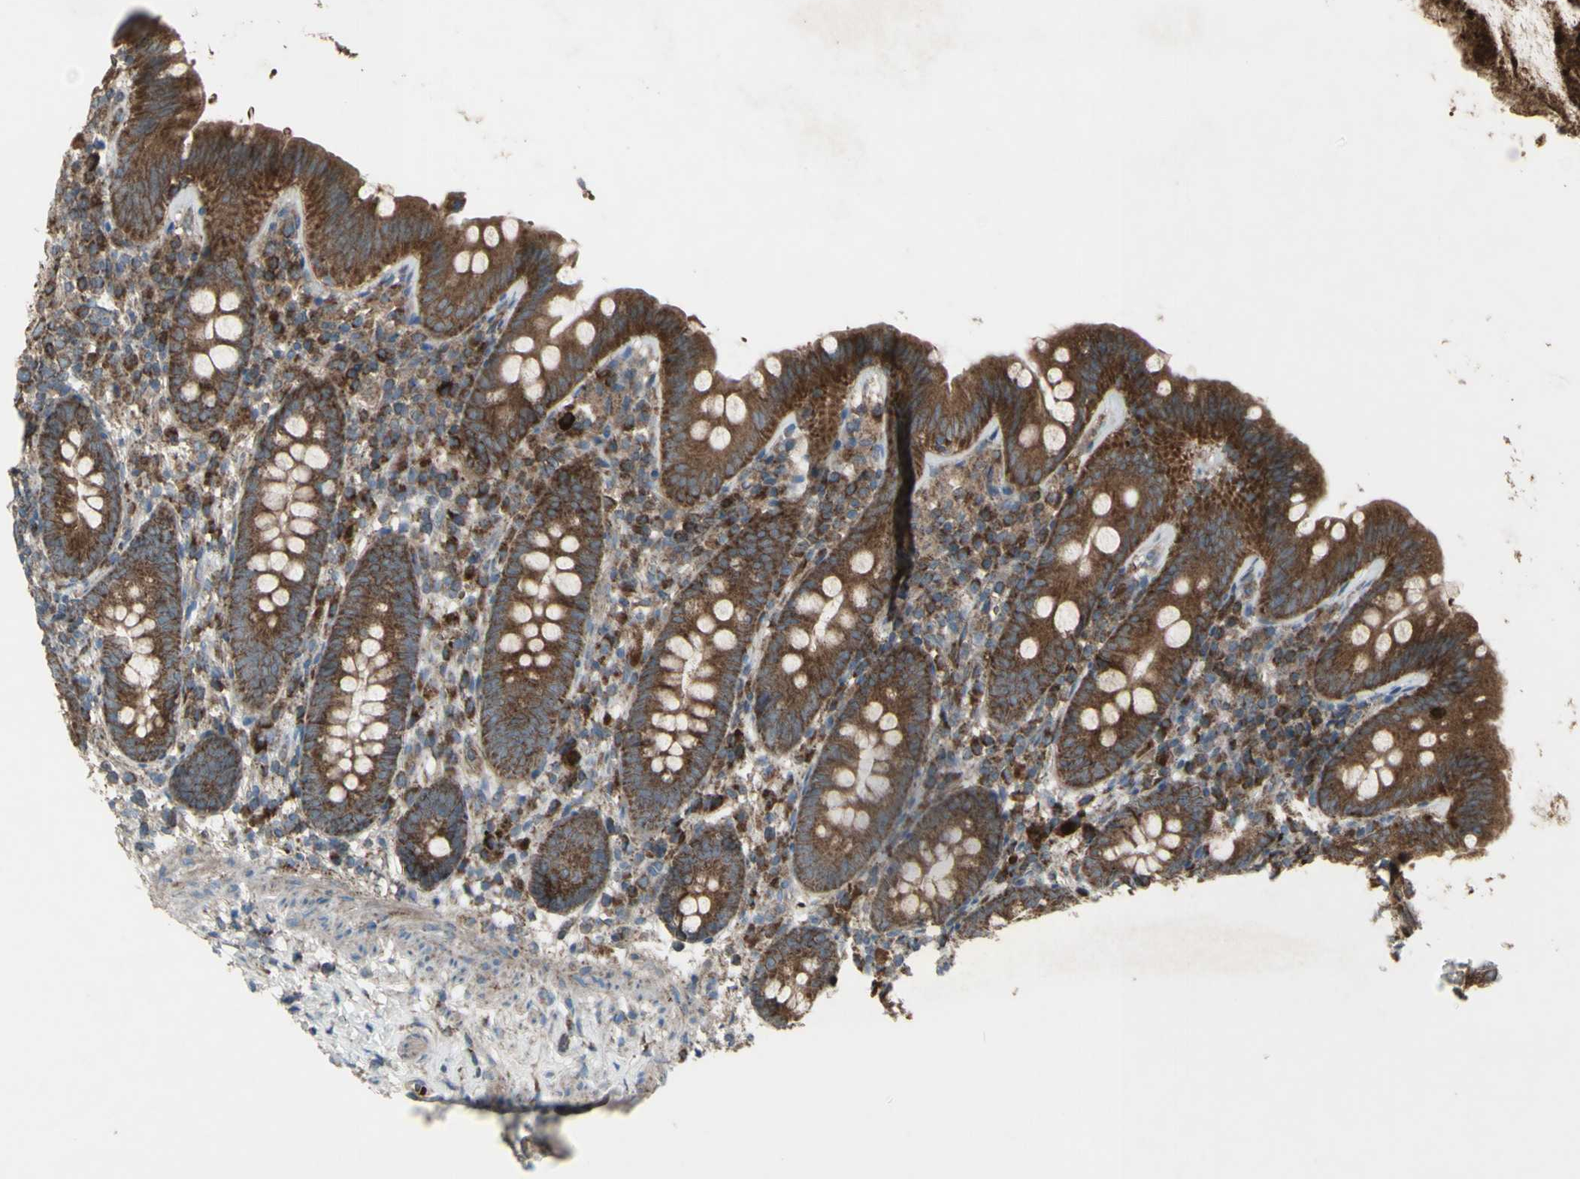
{"staining": {"intensity": "moderate", "quantity": ">75%", "location": "cytoplasmic/membranous"}, "tissue": "appendix", "cell_type": "Glandular cells", "image_type": "normal", "snomed": [{"axis": "morphology", "description": "Normal tissue, NOS"}, {"axis": "topography", "description": "Appendix"}], "caption": "Appendix stained with a brown dye shows moderate cytoplasmic/membranous positive expression in approximately >75% of glandular cells.", "gene": "SHC1", "patient": {"sex": "male", "age": 52}}